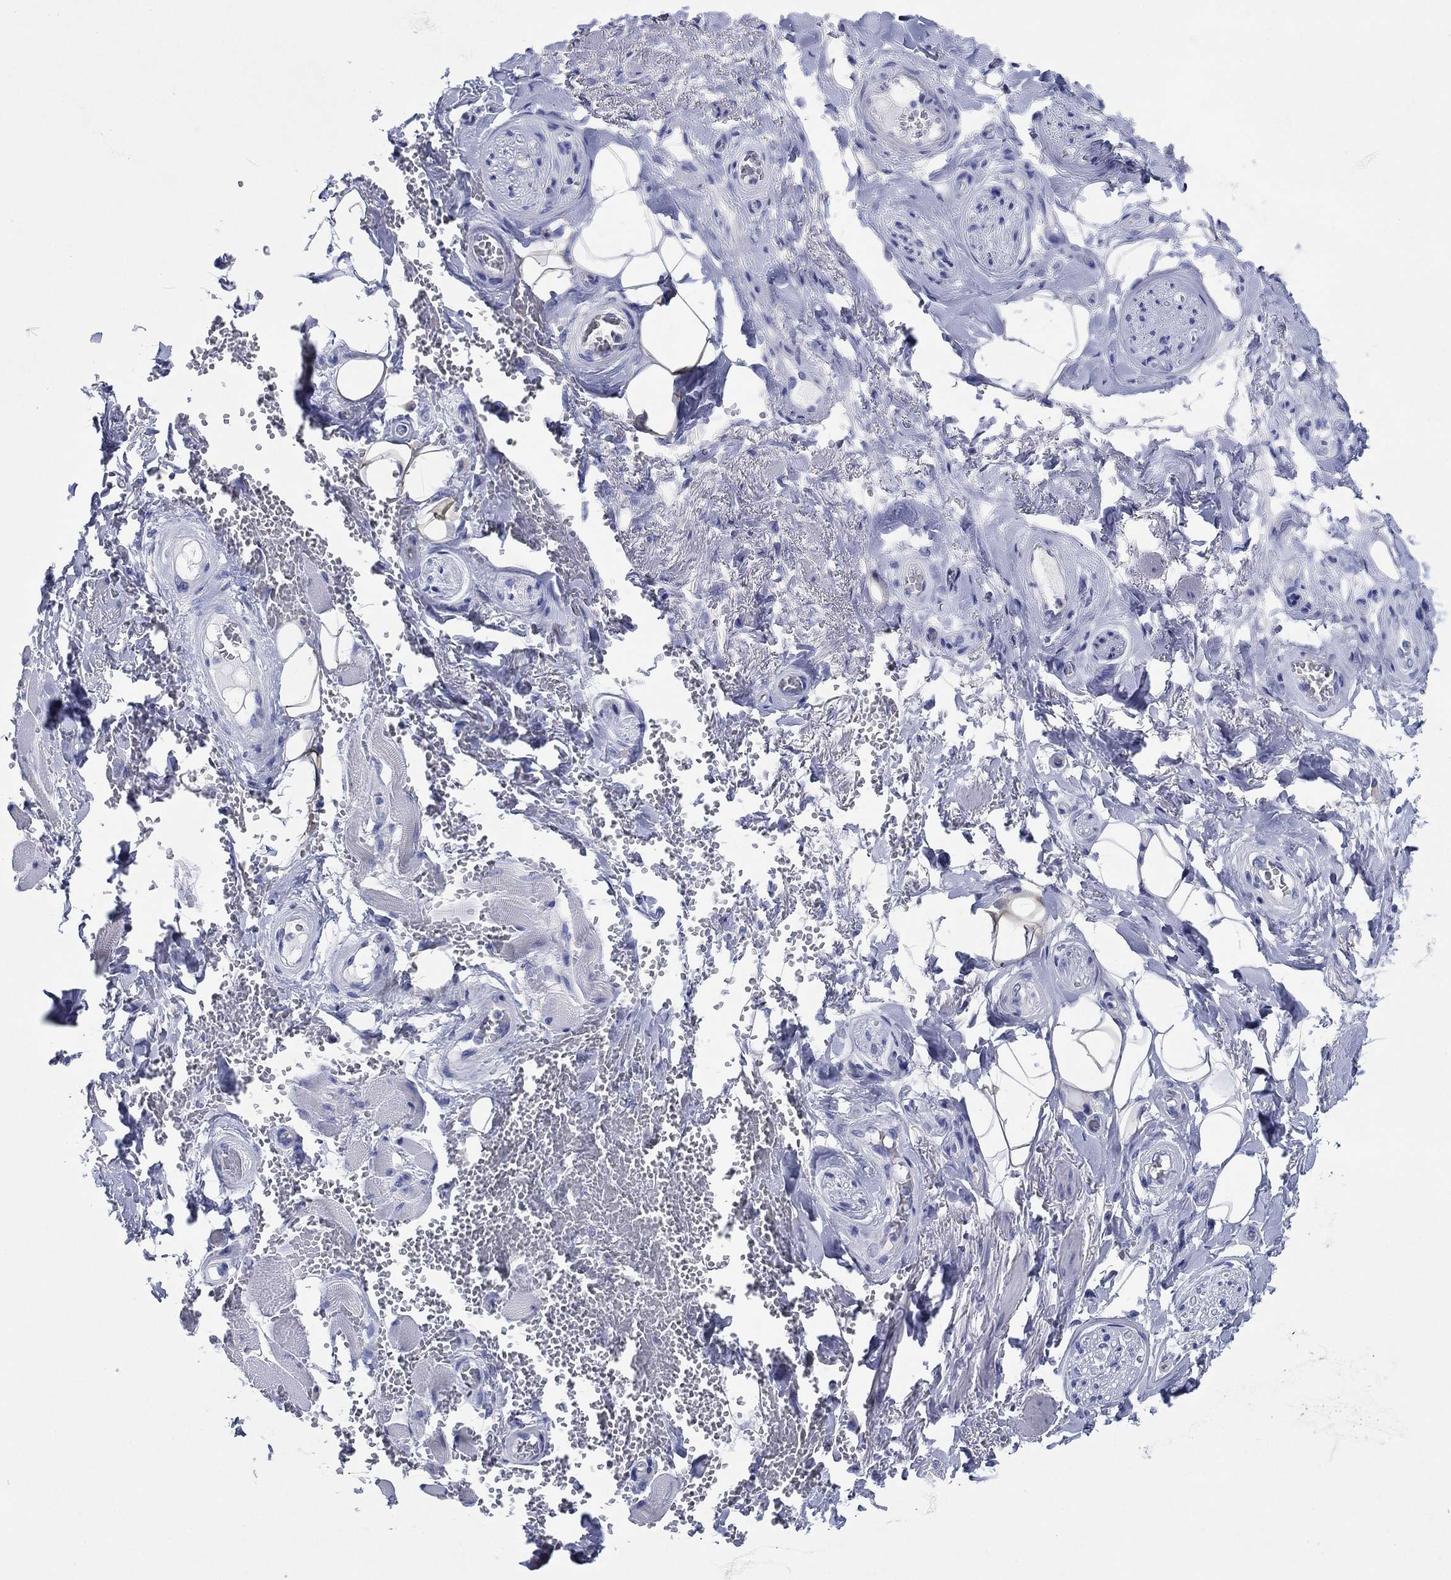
{"staining": {"intensity": "negative", "quantity": "none", "location": "none"}, "tissue": "adipose tissue", "cell_type": "Adipocytes", "image_type": "normal", "snomed": [{"axis": "morphology", "description": "Normal tissue, NOS"}, {"axis": "topography", "description": "Anal"}, {"axis": "topography", "description": "Peripheral nerve tissue"}], "caption": "This is a micrograph of IHC staining of benign adipose tissue, which shows no positivity in adipocytes. The staining is performed using DAB (3,3'-diaminobenzidine) brown chromogen with nuclei counter-stained in using hematoxylin.", "gene": "HCRT", "patient": {"sex": "male", "age": 53}}